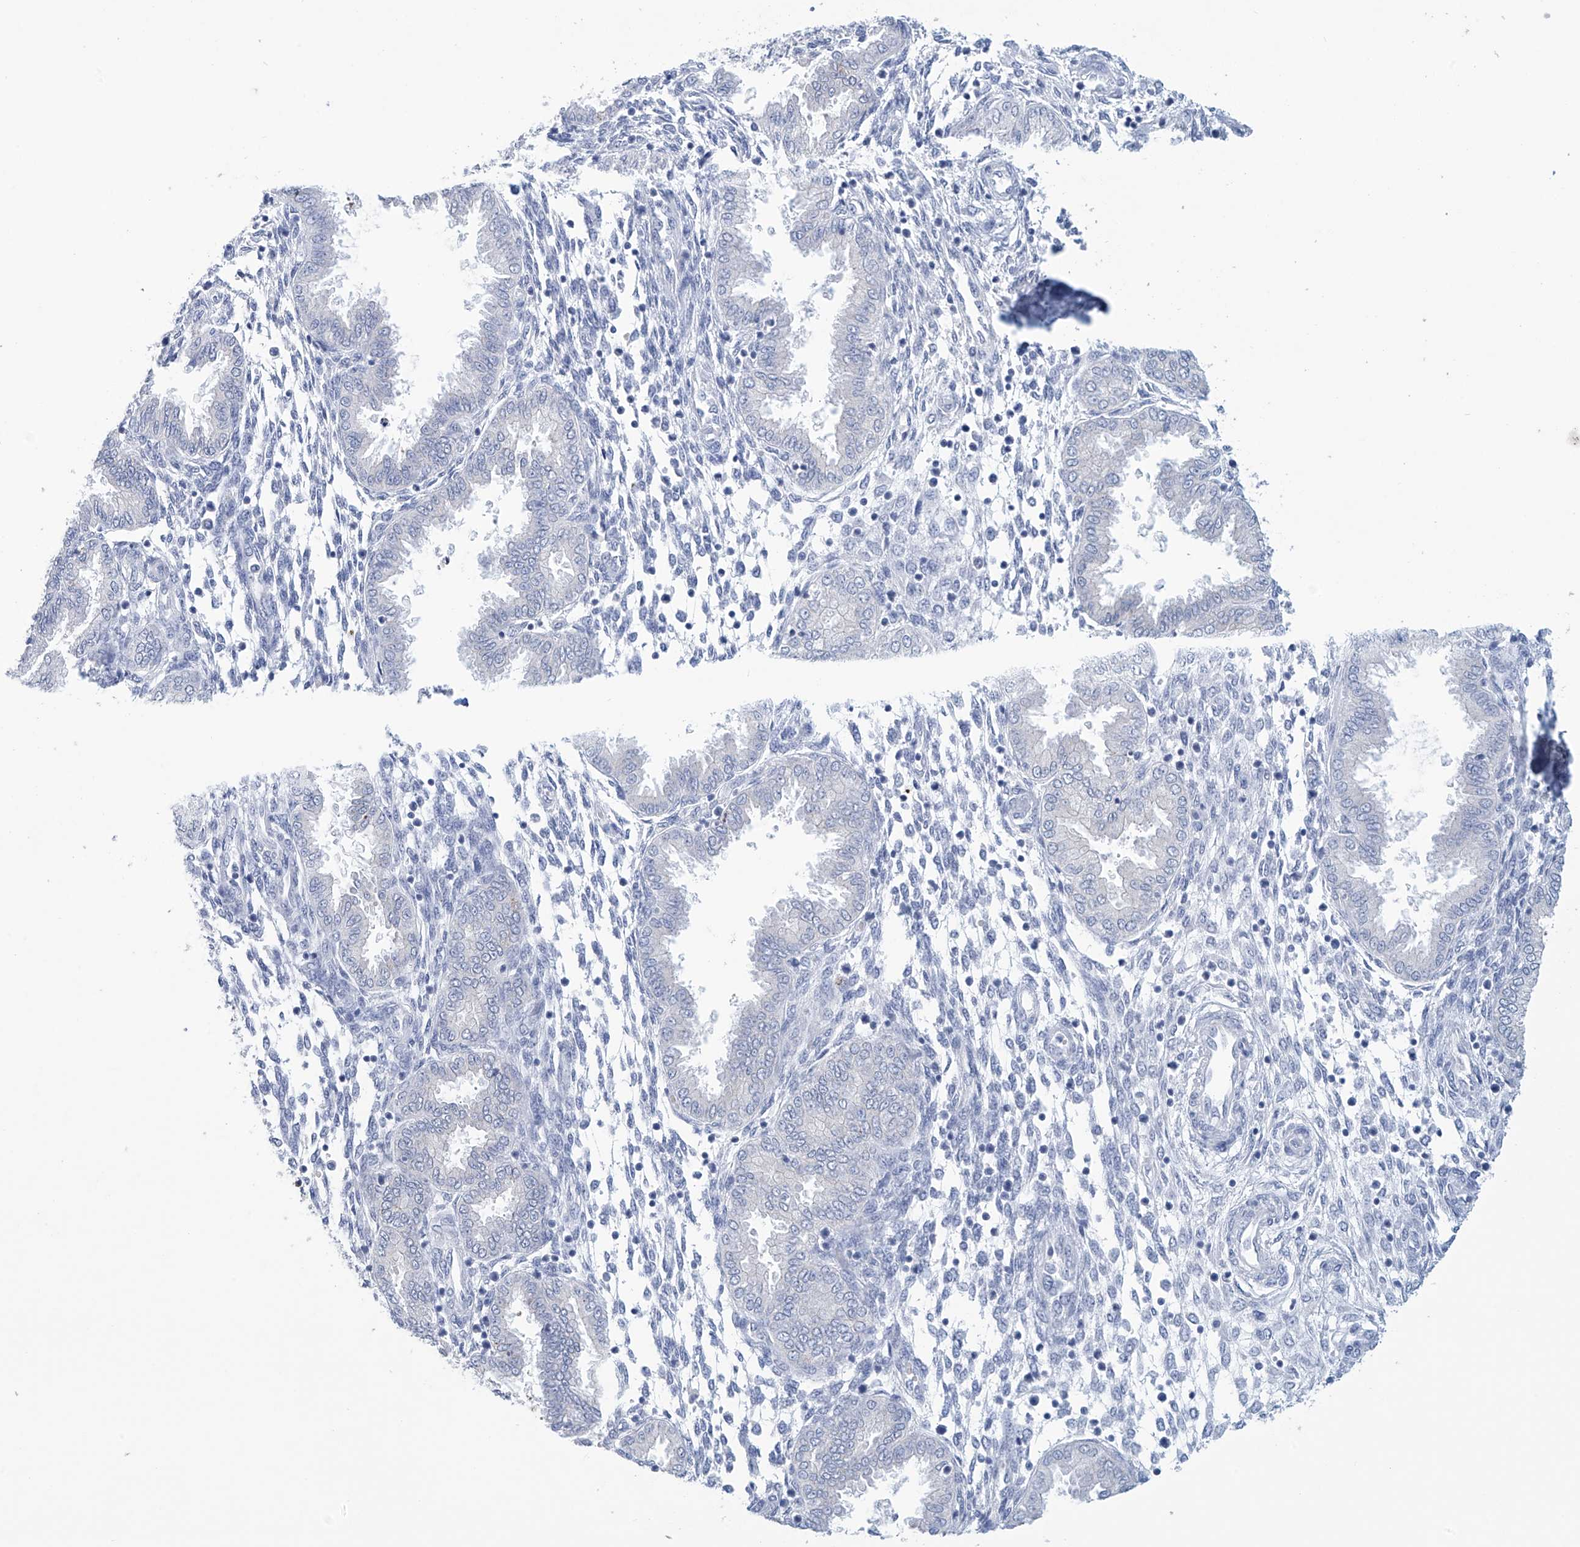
{"staining": {"intensity": "negative", "quantity": "none", "location": "none"}, "tissue": "endometrium", "cell_type": "Cells in endometrial stroma", "image_type": "normal", "snomed": [{"axis": "morphology", "description": "Normal tissue, NOS"}, {"axis": "topography", "description": "Endometrium"}], "caption": "Image shows no significant protein staining in cells in endometrial stroma of unremarkable endometrium.", "gene": "DSP", "patient": {"sex": "female", "age": 33}}